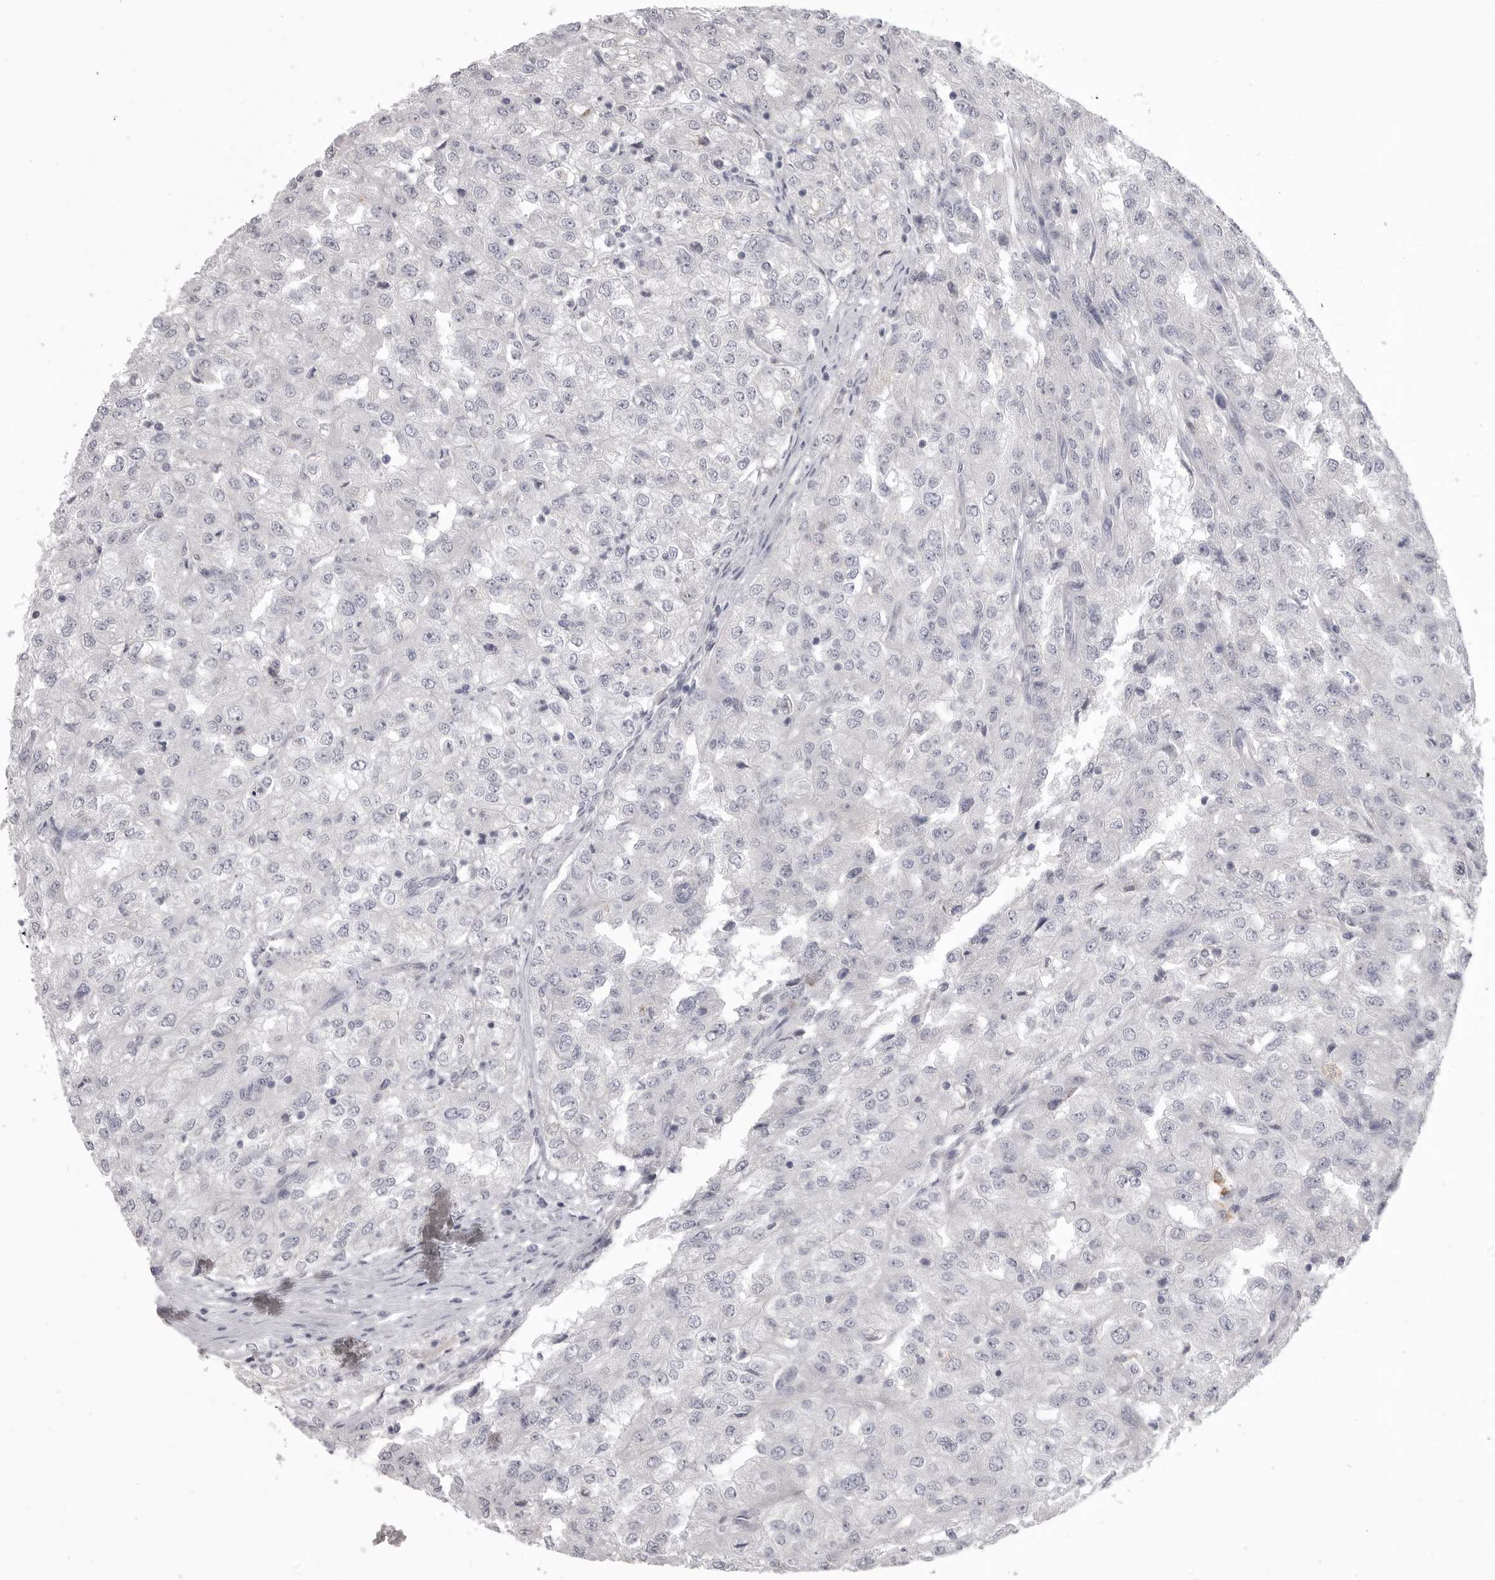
{"staining": {"intensity": "negative", "quantity": "none", "location": "none"}, "tissue": "renal cancer", "cell_type": "Tumor cells", "image_type": "cancer", "snomed": [{"axis": "morphology", "description": "Adenocarcinoma, NOS"}, {"axis": "topography", "description": "Kidney"}], "caption": "Immunohistochemistry (IHC) image of renal adenocarcinoma stained for a protein (brown), which displays no staining in tumor cells.", "gene": "SERPING1", "patient": {"sex": "female", "age": 54}}